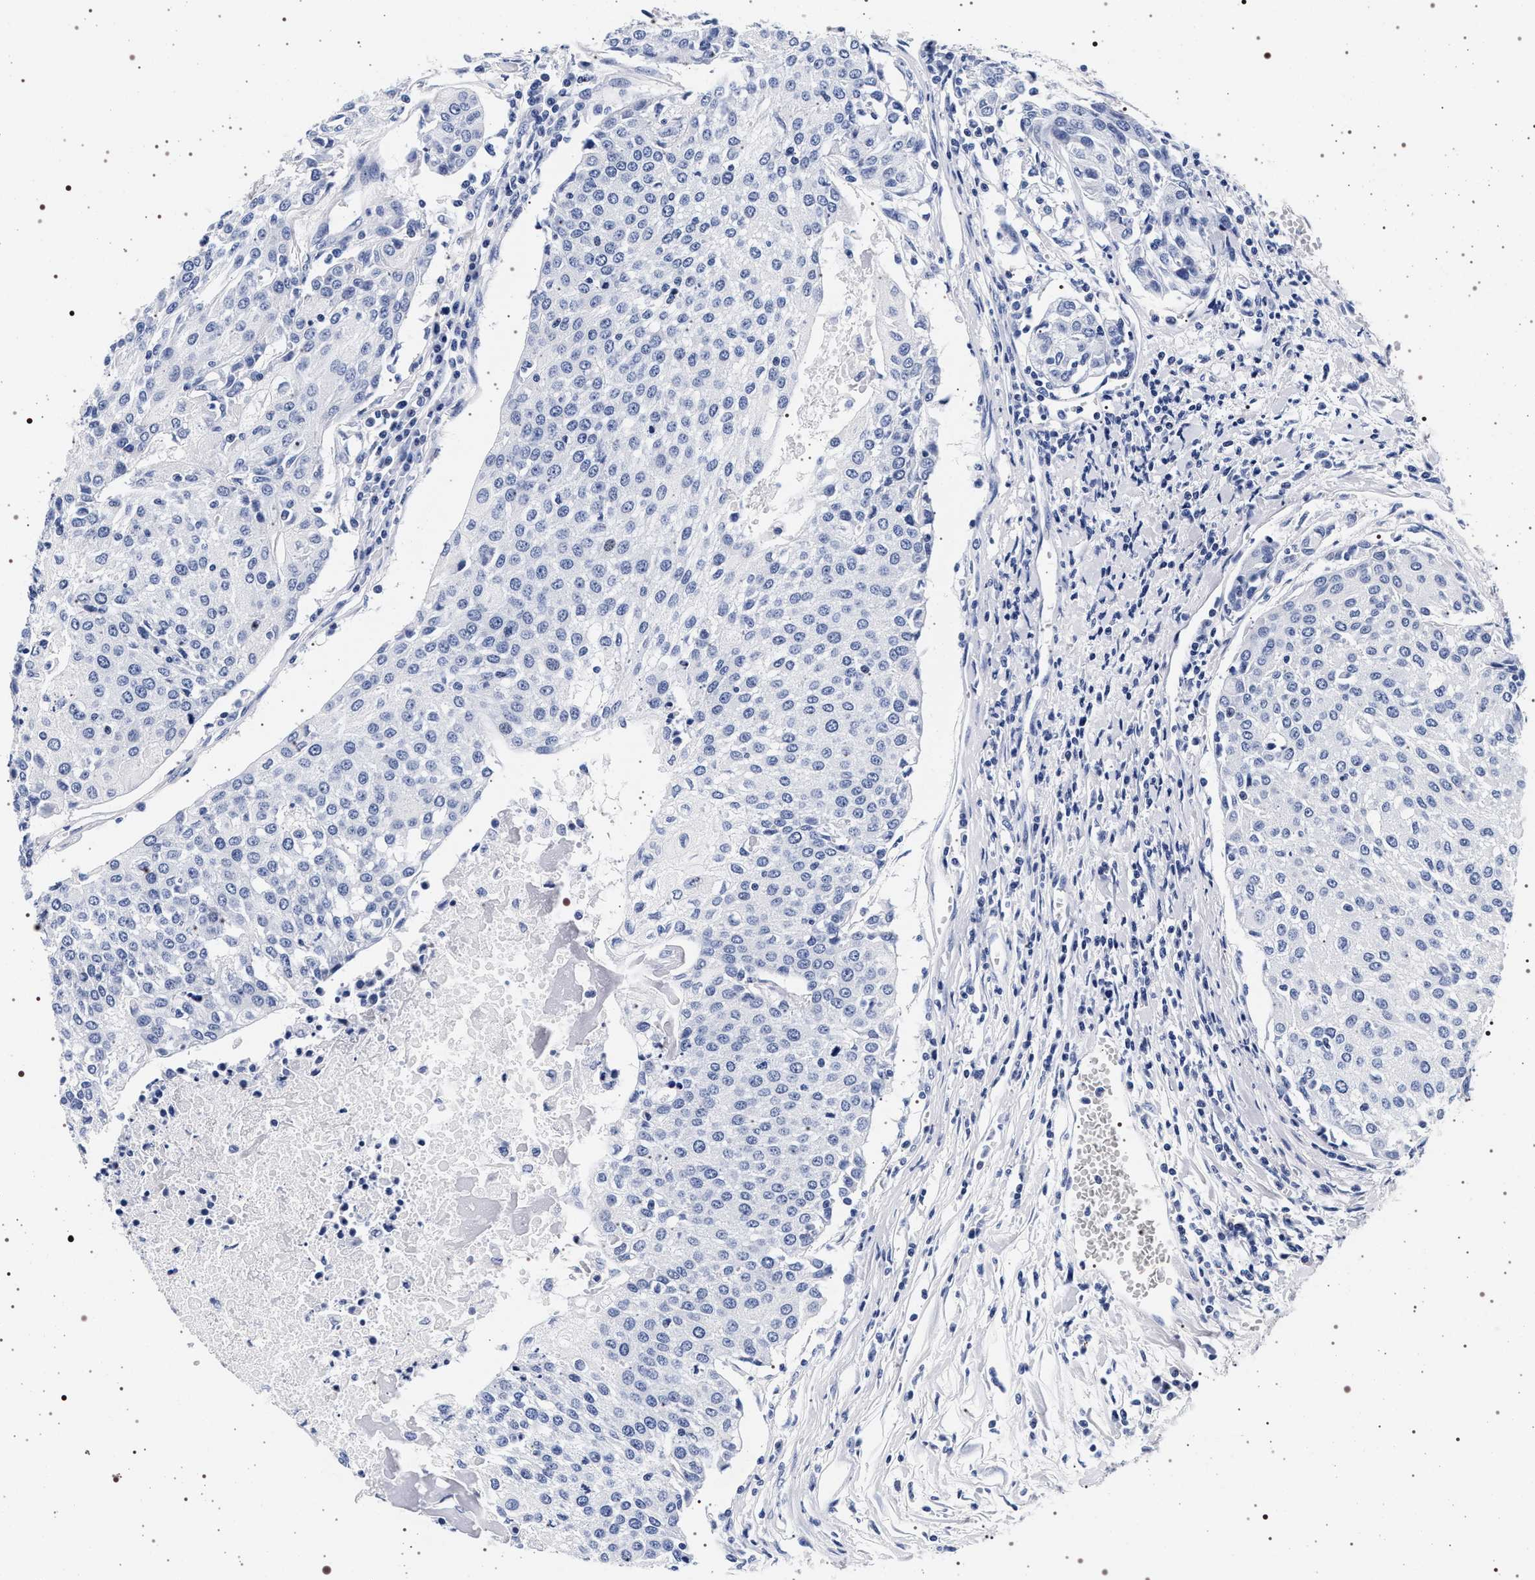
{"staining": {"intensity": "negative", "quantity": "none", "location": "none"}, "tissue": "urothelial cancer", "cell_type": "Tumor cells", "image_type": "cancer", "snomed": [{"axis": "morphology", "description": "Urothelial carcinoma, High grade"}, {"axis": "topography", "description": "Urinary bladder"}], "caption": "The micrograph reveals no staining of tumor cells in high-grade urothelial carcinoma. (Stains: DAB (3,3'-diaminobenzidine) immunohistochemistry with hematoxylin counter stain, Microscopy: brightfield microscopy at high magnification).", "gene": "SYN1", "patient": {"sex": "female", "age": 85}}